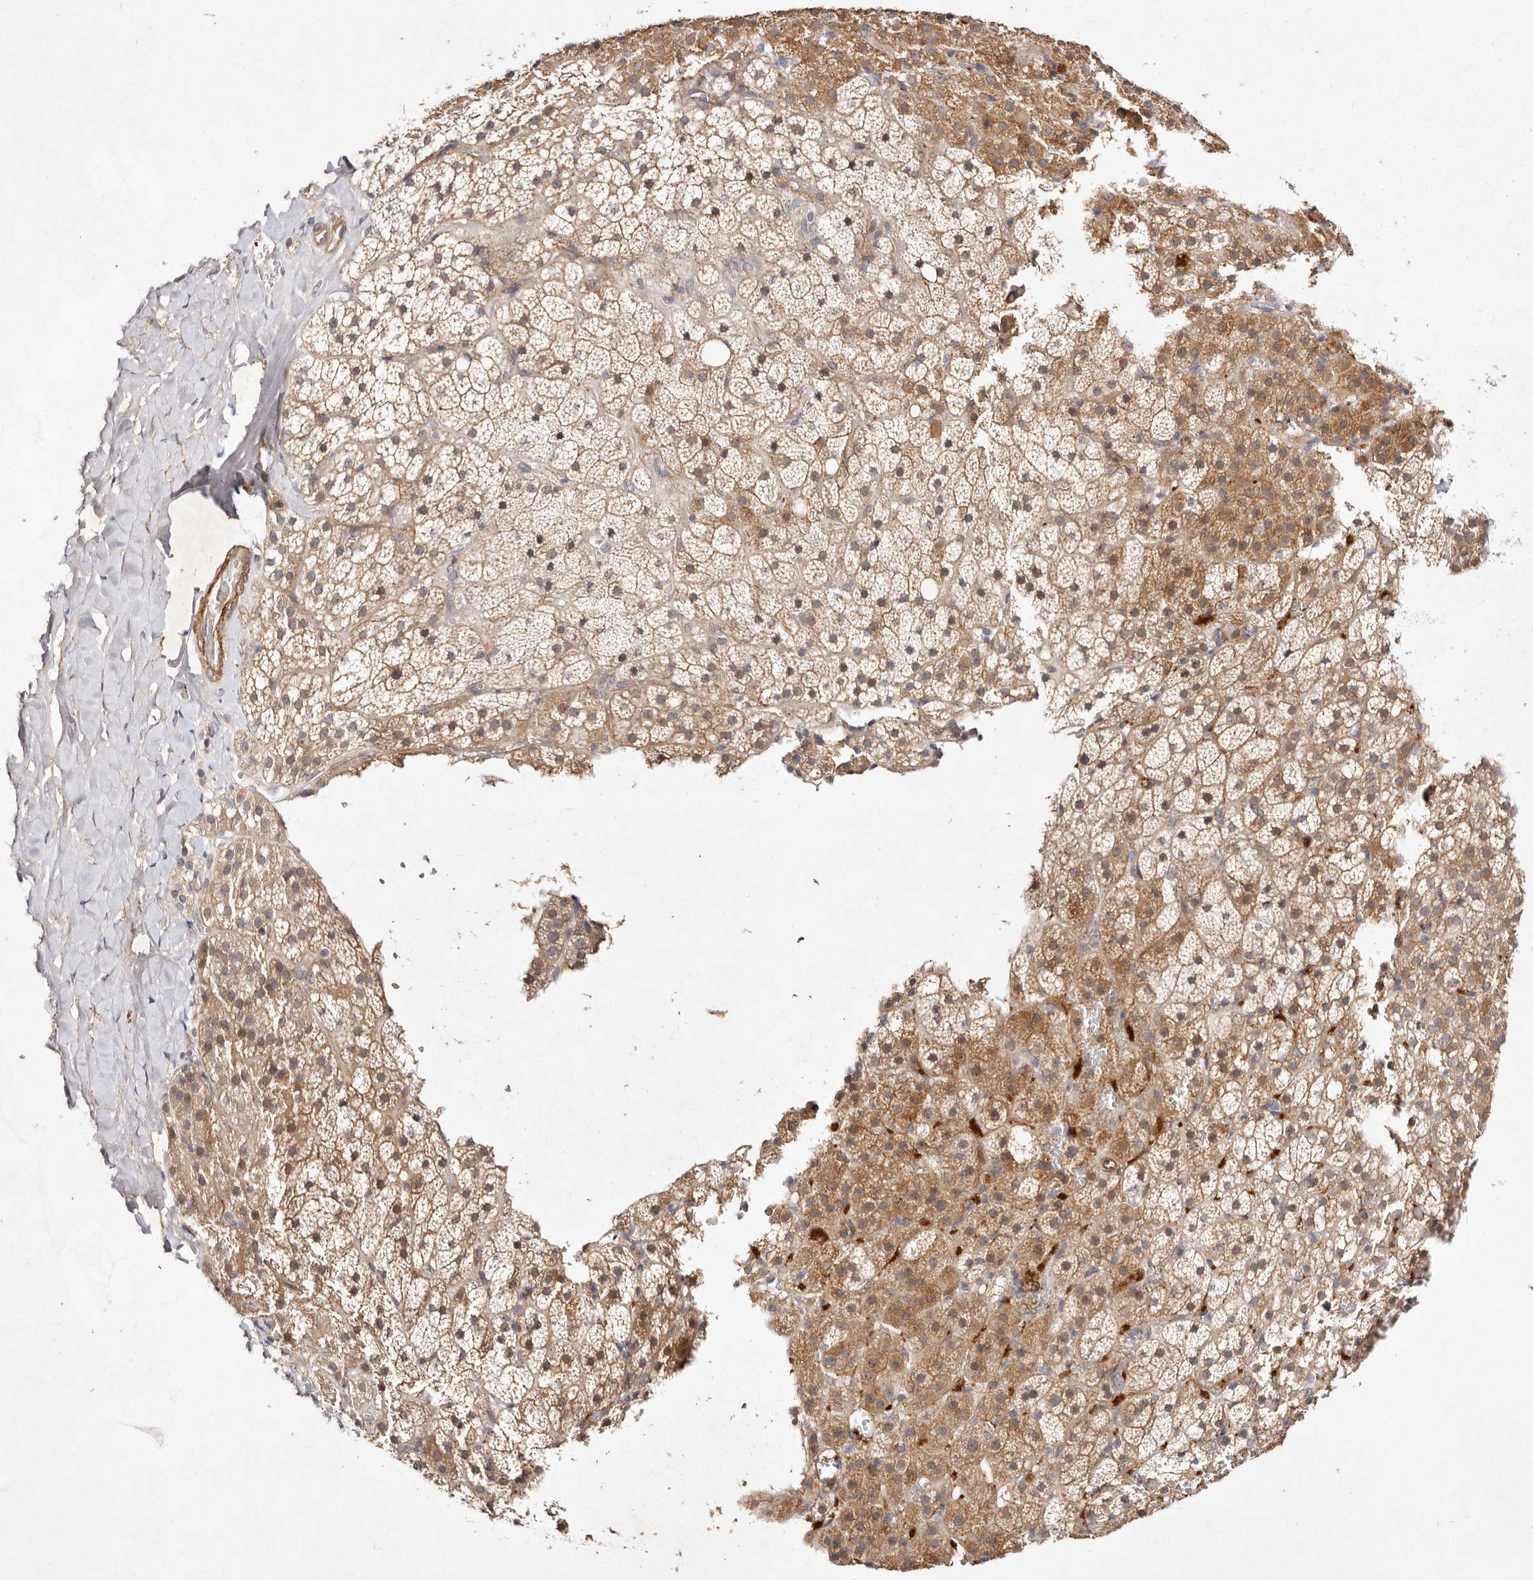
{"staining": {"intensity": "moderate", "quantity": ">75%", "location": "cytoplasmic/membranous"}, "tissue": "adrenal gland", "cell_type": "Glandular cells", "image_type": "normal", "snomed": [{"axis": "morphology", "description": "Normal tissue, NOS"}, {"axis": "topography", "description": "Adrenal gland"}], "caption": "Glandular cells reveal medium levels of moderate cytoplasmic/membranous positivity in approximately >75% of cells in unremarkable adrenal gland.", "gene": "MTMR11", "patient": {"sex": "female", "age": 59}}